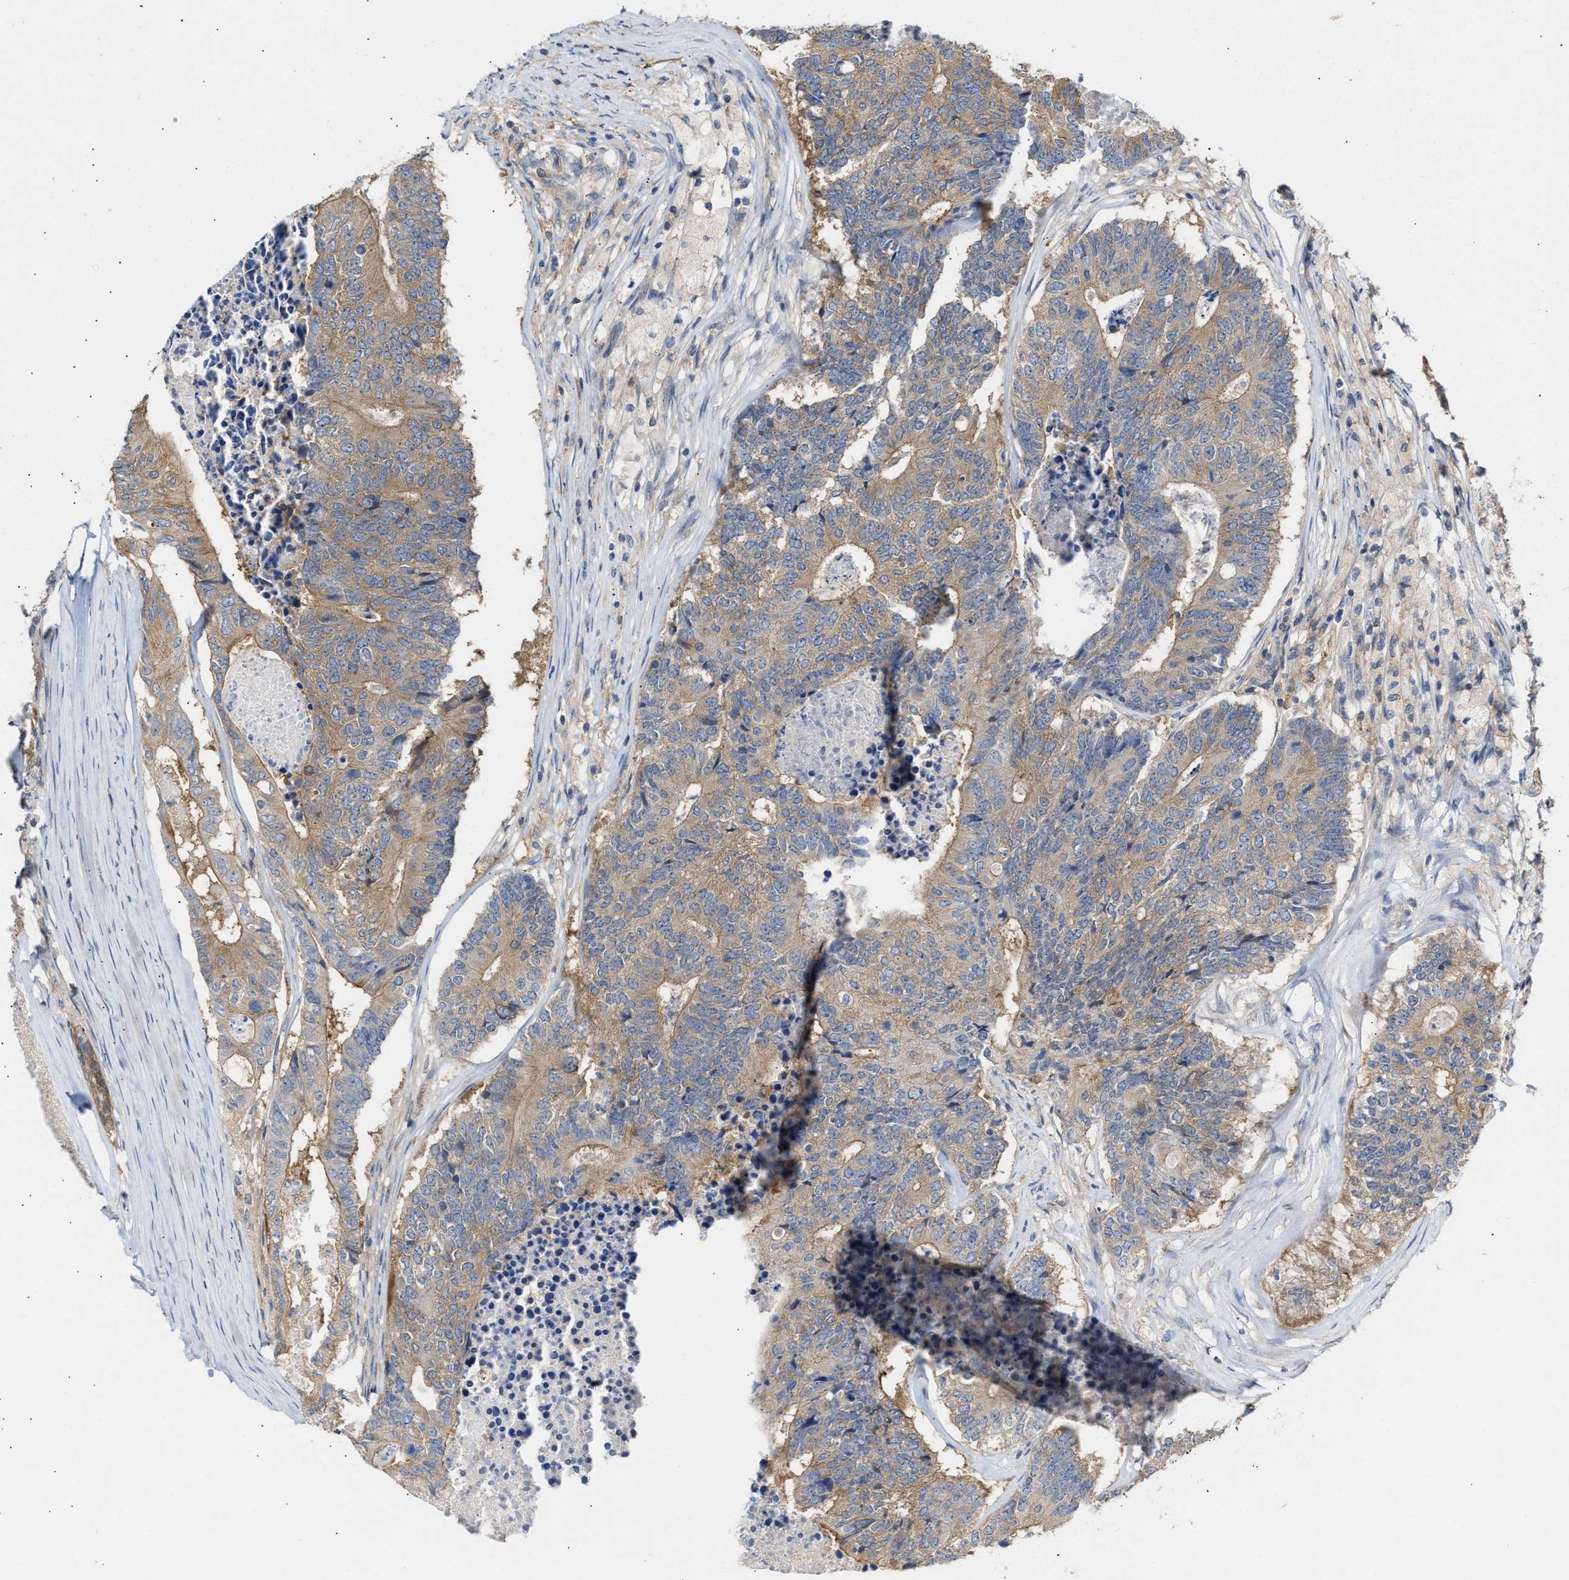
{"staining": {"intensity": "weak", "quantity": ">75%", "location": "cytoplasmic/membranous"}, "tissue": "colorectal cancer", "cell_type": "Tumor cells", "image_type": "cancer", "snomed": [{"axis": "morphology", "description": "Adenocarcinoma, NOS"}, {"axis": "topography", "description": "Colon"}], "caption": "Protein positivity by immunohistochemistry (IHC) reveals weak cytoplasmic/membranous staining in about >75% of tumor cells in colorectal adenocarcinoma.", "gene": "BBLN", "patient": {"sex": "female", "age": 67}}